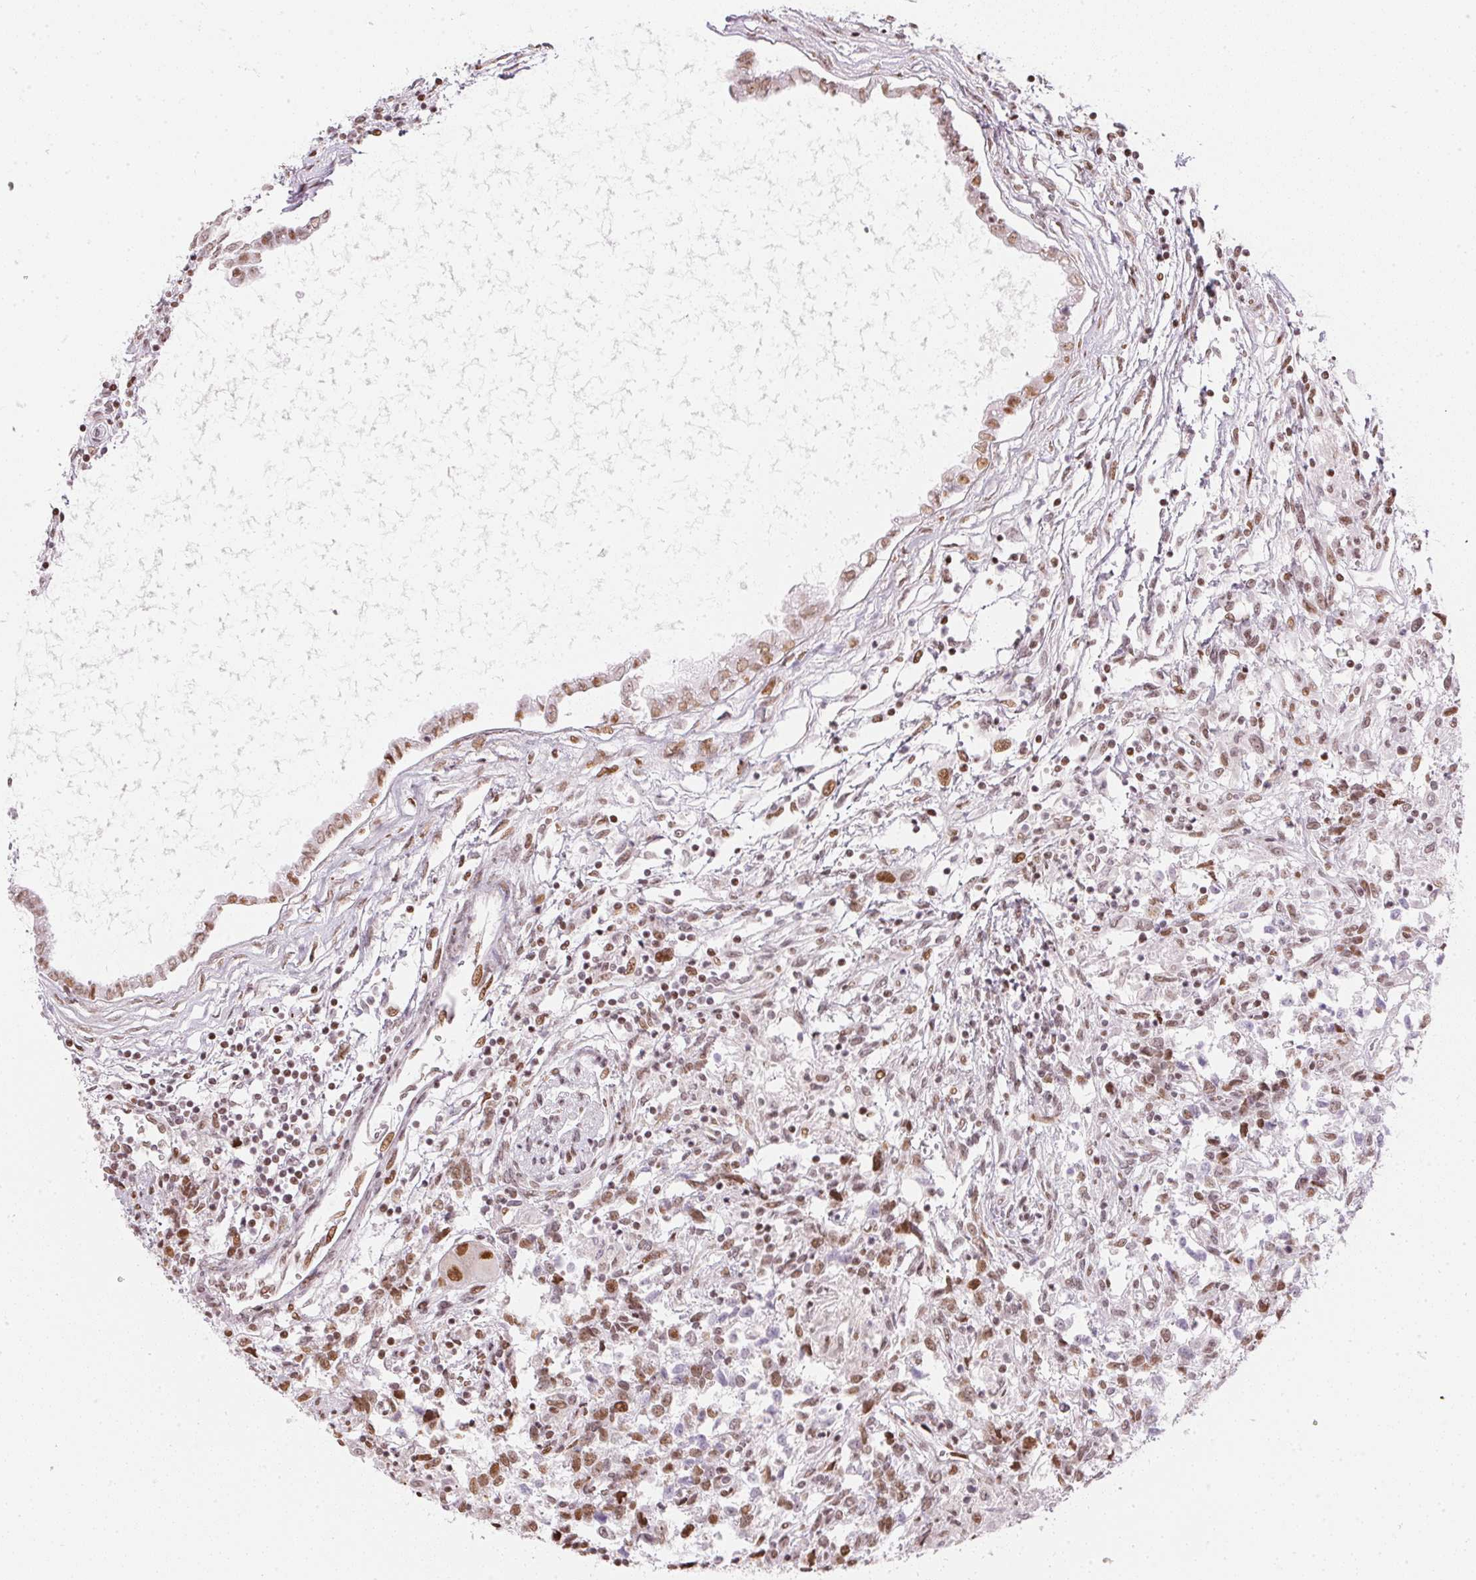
{"staining": {"intensity": "moderate", "quantity": ">75%", "location": "nuclear"}, "tissue": "testis cancer", "cell_type": "Tumor cells", "image_type": "cancer", "snomed": [{"axis": "morphology", "description": "Carcinoma, Embryonal, NOS"}, {"axis": "topography", "description": "Testis"}], "caption": "Testis cancer was stained to show a protein in brown. There is medium levels of moderate nuclear positivity in approximately >75% of tumor cells. (Brightfield microscopy of DAB IHC at high magnification).", "gene": "KAT6A", "patient": {"sex": "male", "age": 37}}